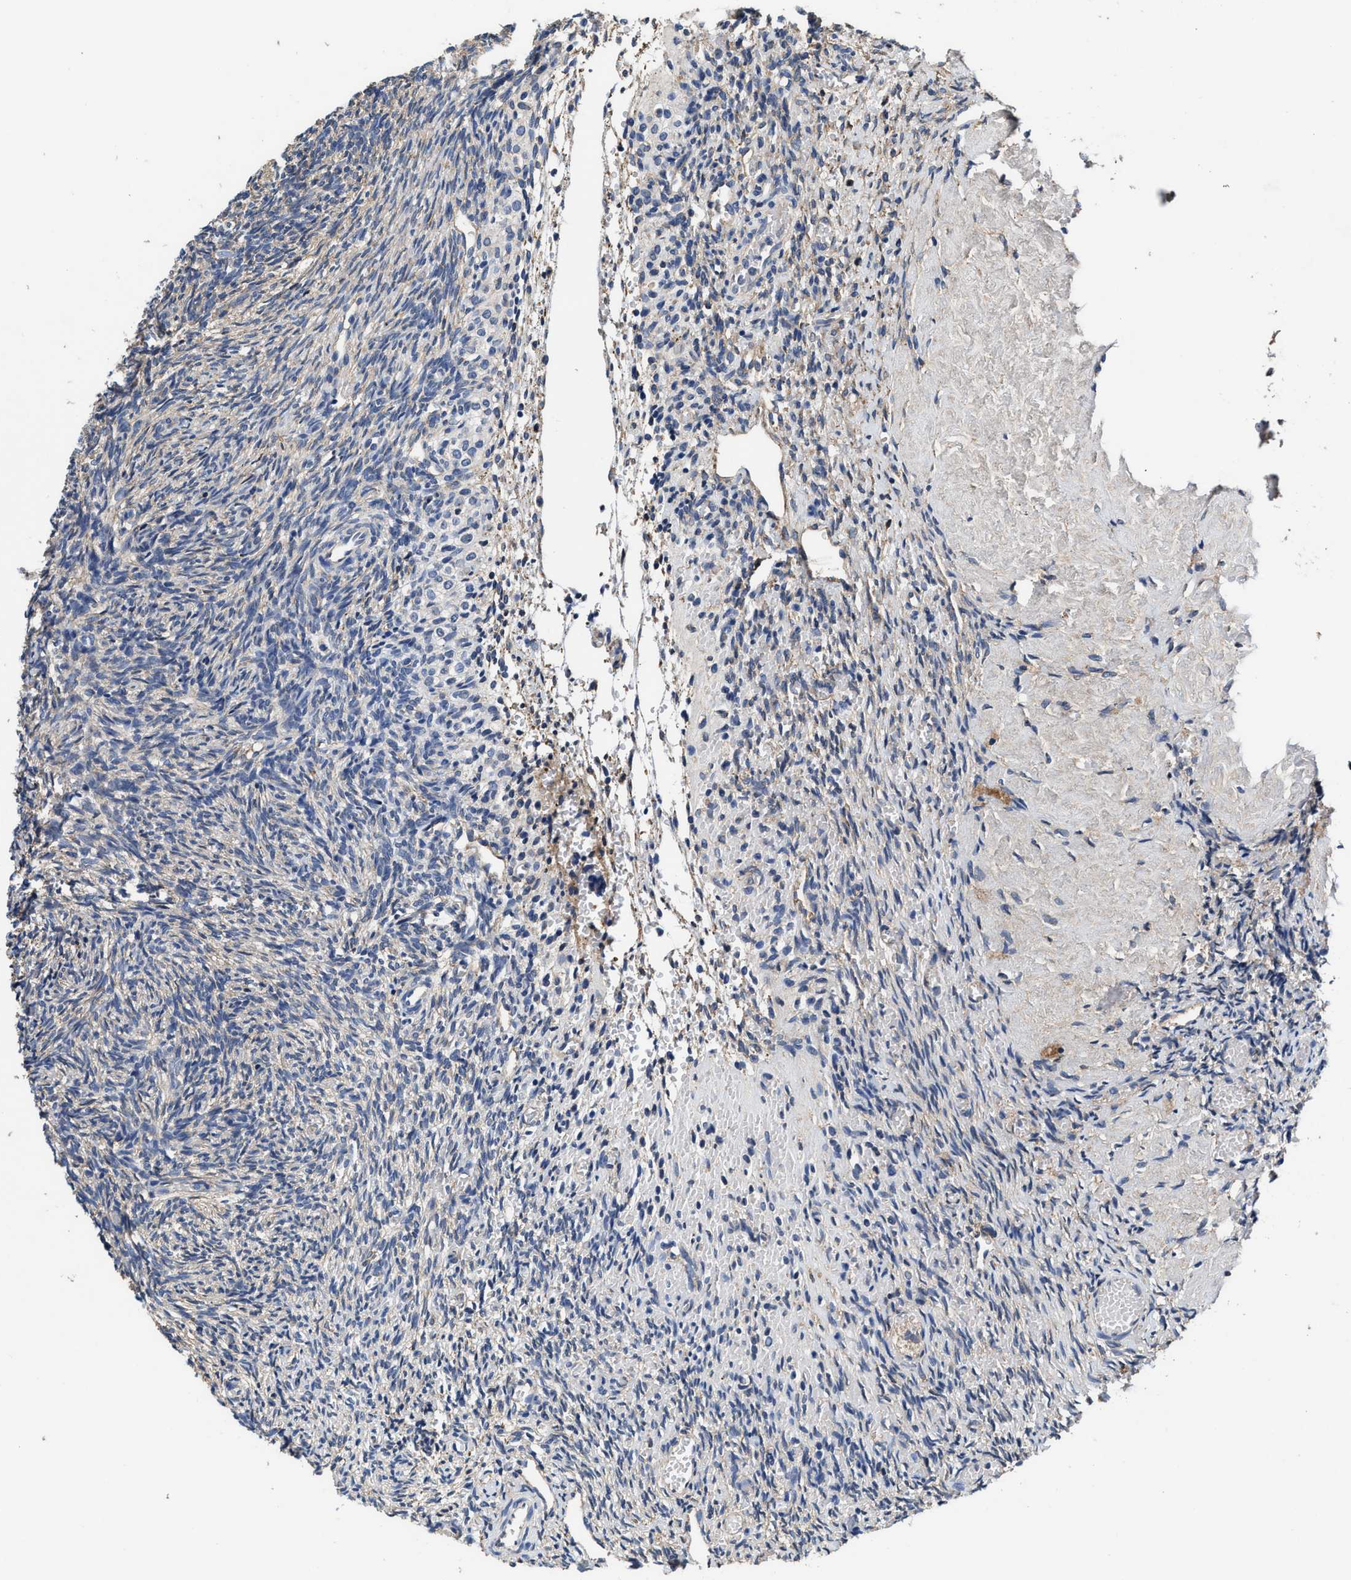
{"staining": {"intensity": "weak", "quantity": "<25%", "location": "cytoplasmic/membranous"}, "tissue": "ovary", "cell_type": "Follicle cells", "image_type": "normal", "snomed": [{"axis": "morphology", "description": "Normal tissue, NOS"}, {"axis": "topography", "description": "Ovary"}], "caption": "This is an immunohistochemistry micrograph of normal ovary. There is no expression in follicle cells.", "gene": "IDNK", "patient": {"sex": "female", "age": 41}}